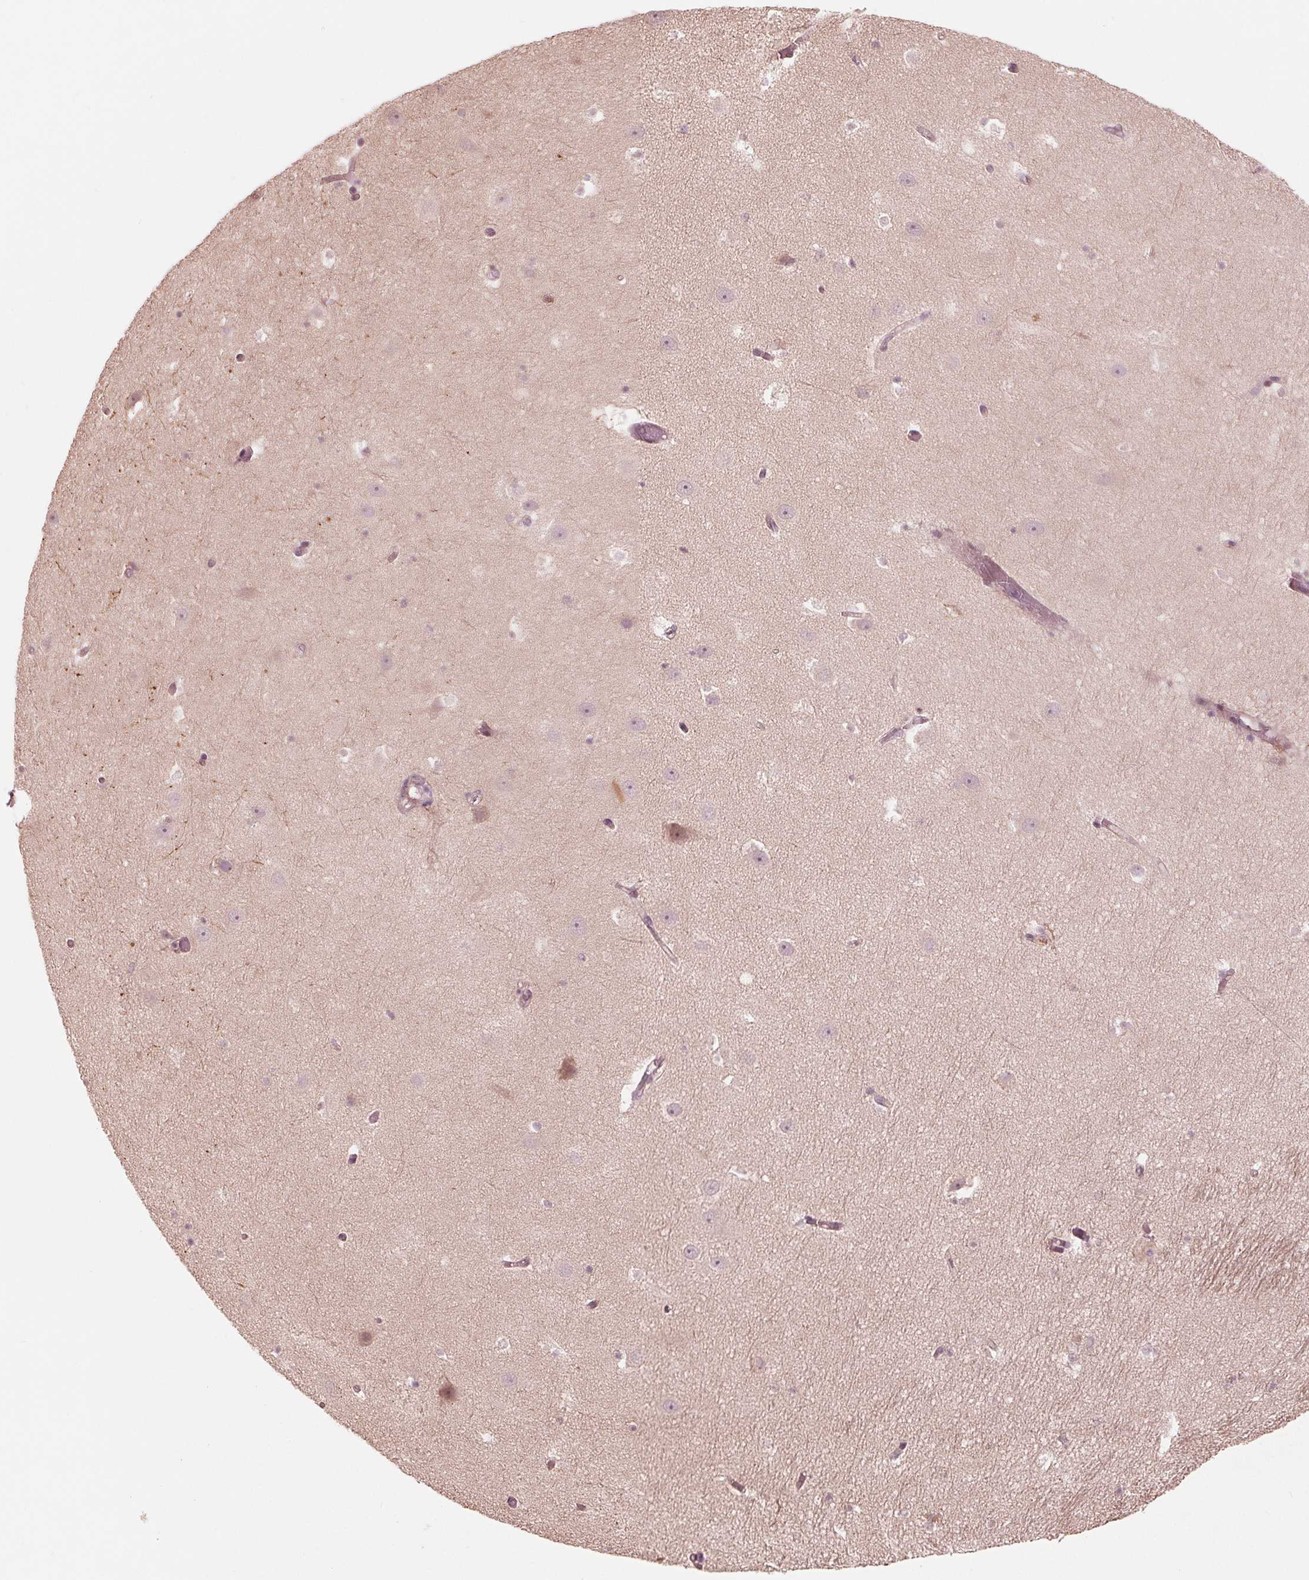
{"staining": {"intensity": "negative", "quantity": "none", "location": "none"}, "tissue": "hippocampus", "cell_type": "Glial cells", "image_type": "normal", "snomed": [{"axis": "morphology", "description": "Normal tissue, NOS"}, {"axis": "topography", "description": "Hippocampus"}], "caption": "Glial cells are negative for protein expression in unremarkable human hippocampus.", "gene": "CMIP", "patient": {"sex": "male", "age": 26}}